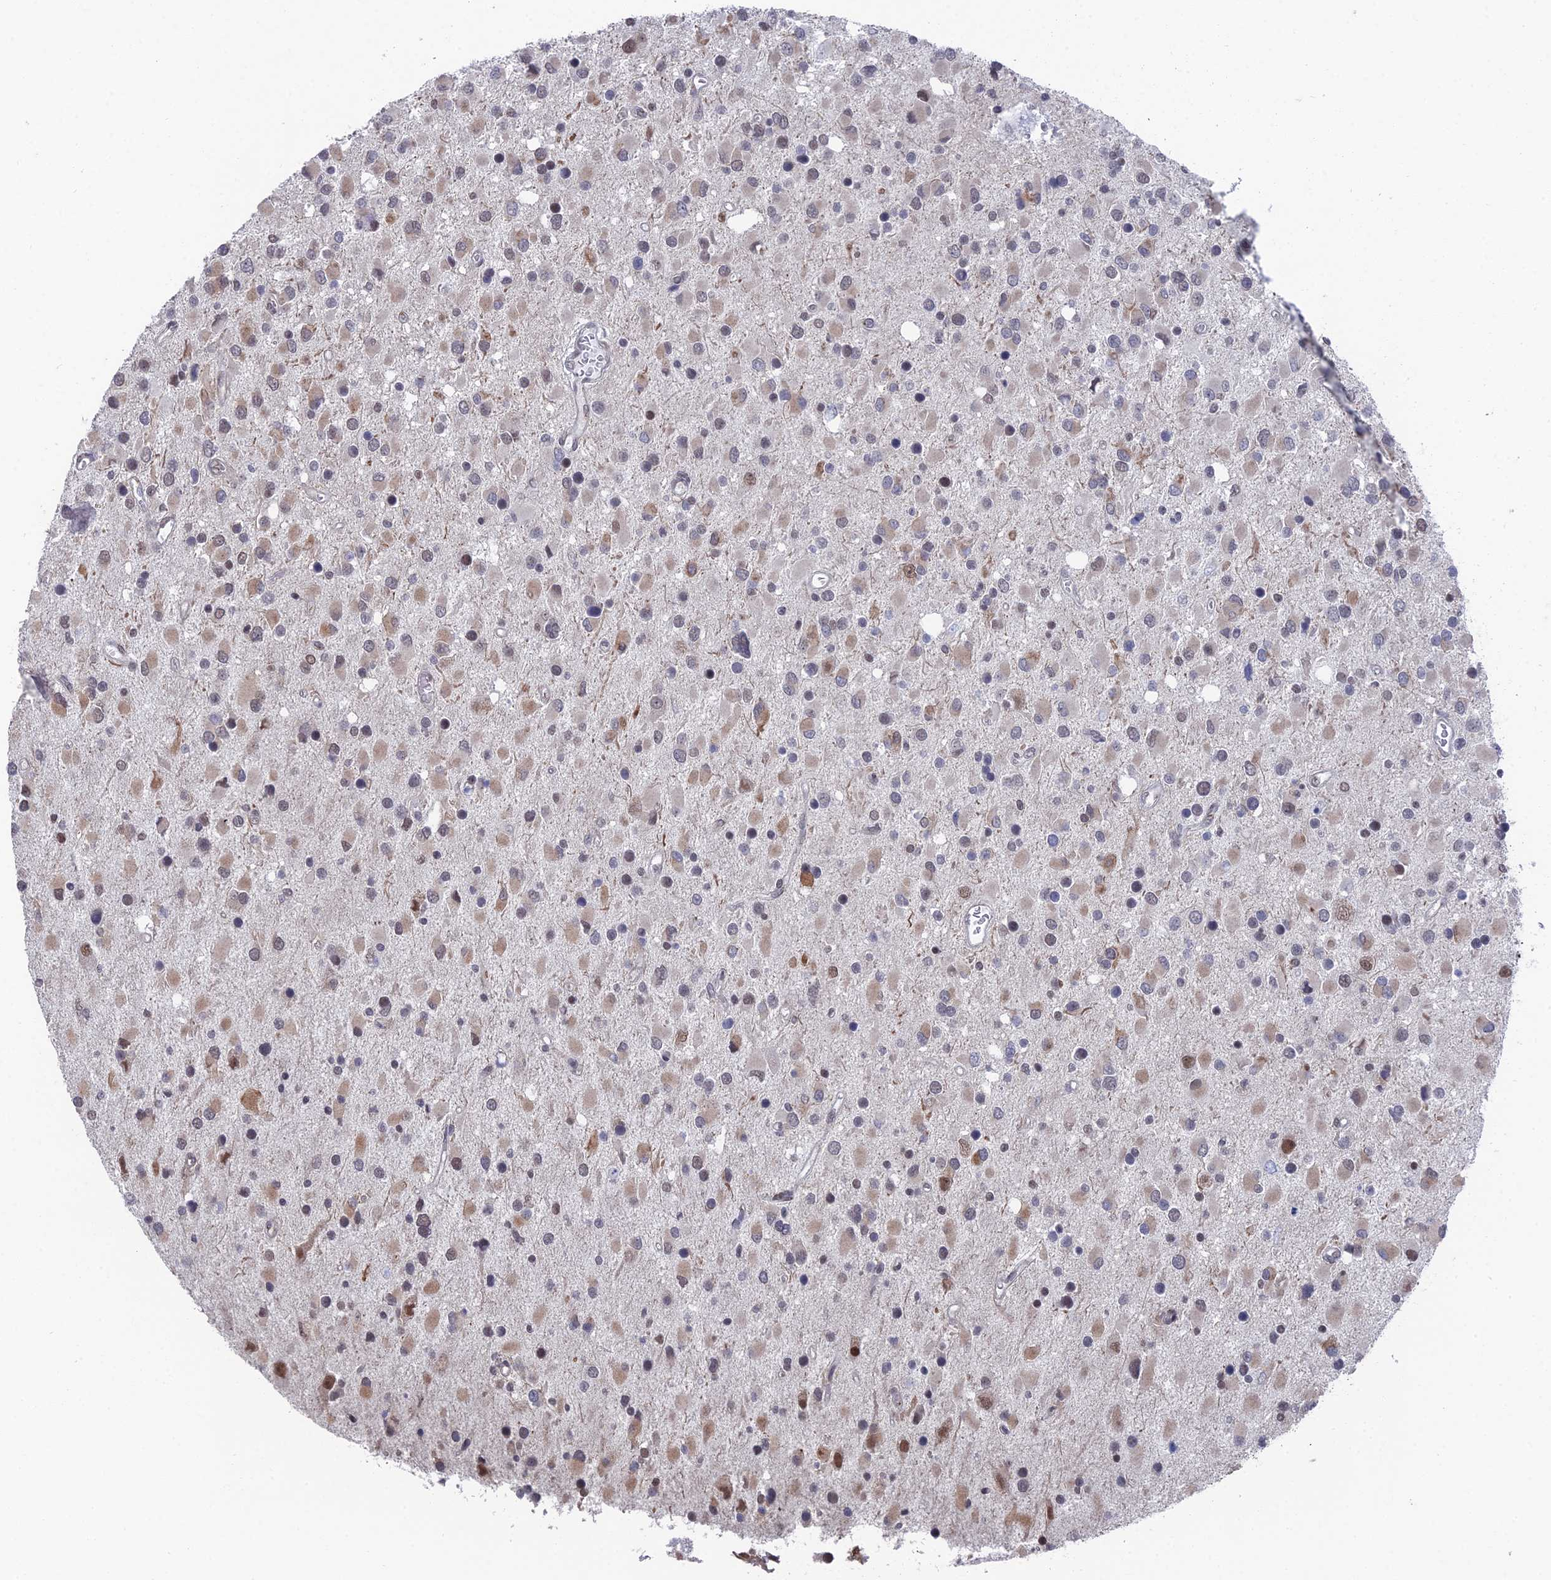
{"staining": {"intensity": "weak", "quantity": "25%-75%", "location": "cytoplasmic/membranous"}, "tissue": "glioma", "cell_type": "Tumor cells", "image_type": "cancer", "snomed": [{"axis": "morphology", "description": "Glioma, malignant, High grade"}, {"axis": "topography", "description": "Brain"}], "caption": "Glioma tissue reveals weak cytoplasmic/membranous staining in about 25%-75% of tumor cells, visualized by immunohistochemistry.", "gene": "FHIP2A", "patient": {"sex": "male", "age": 53}}